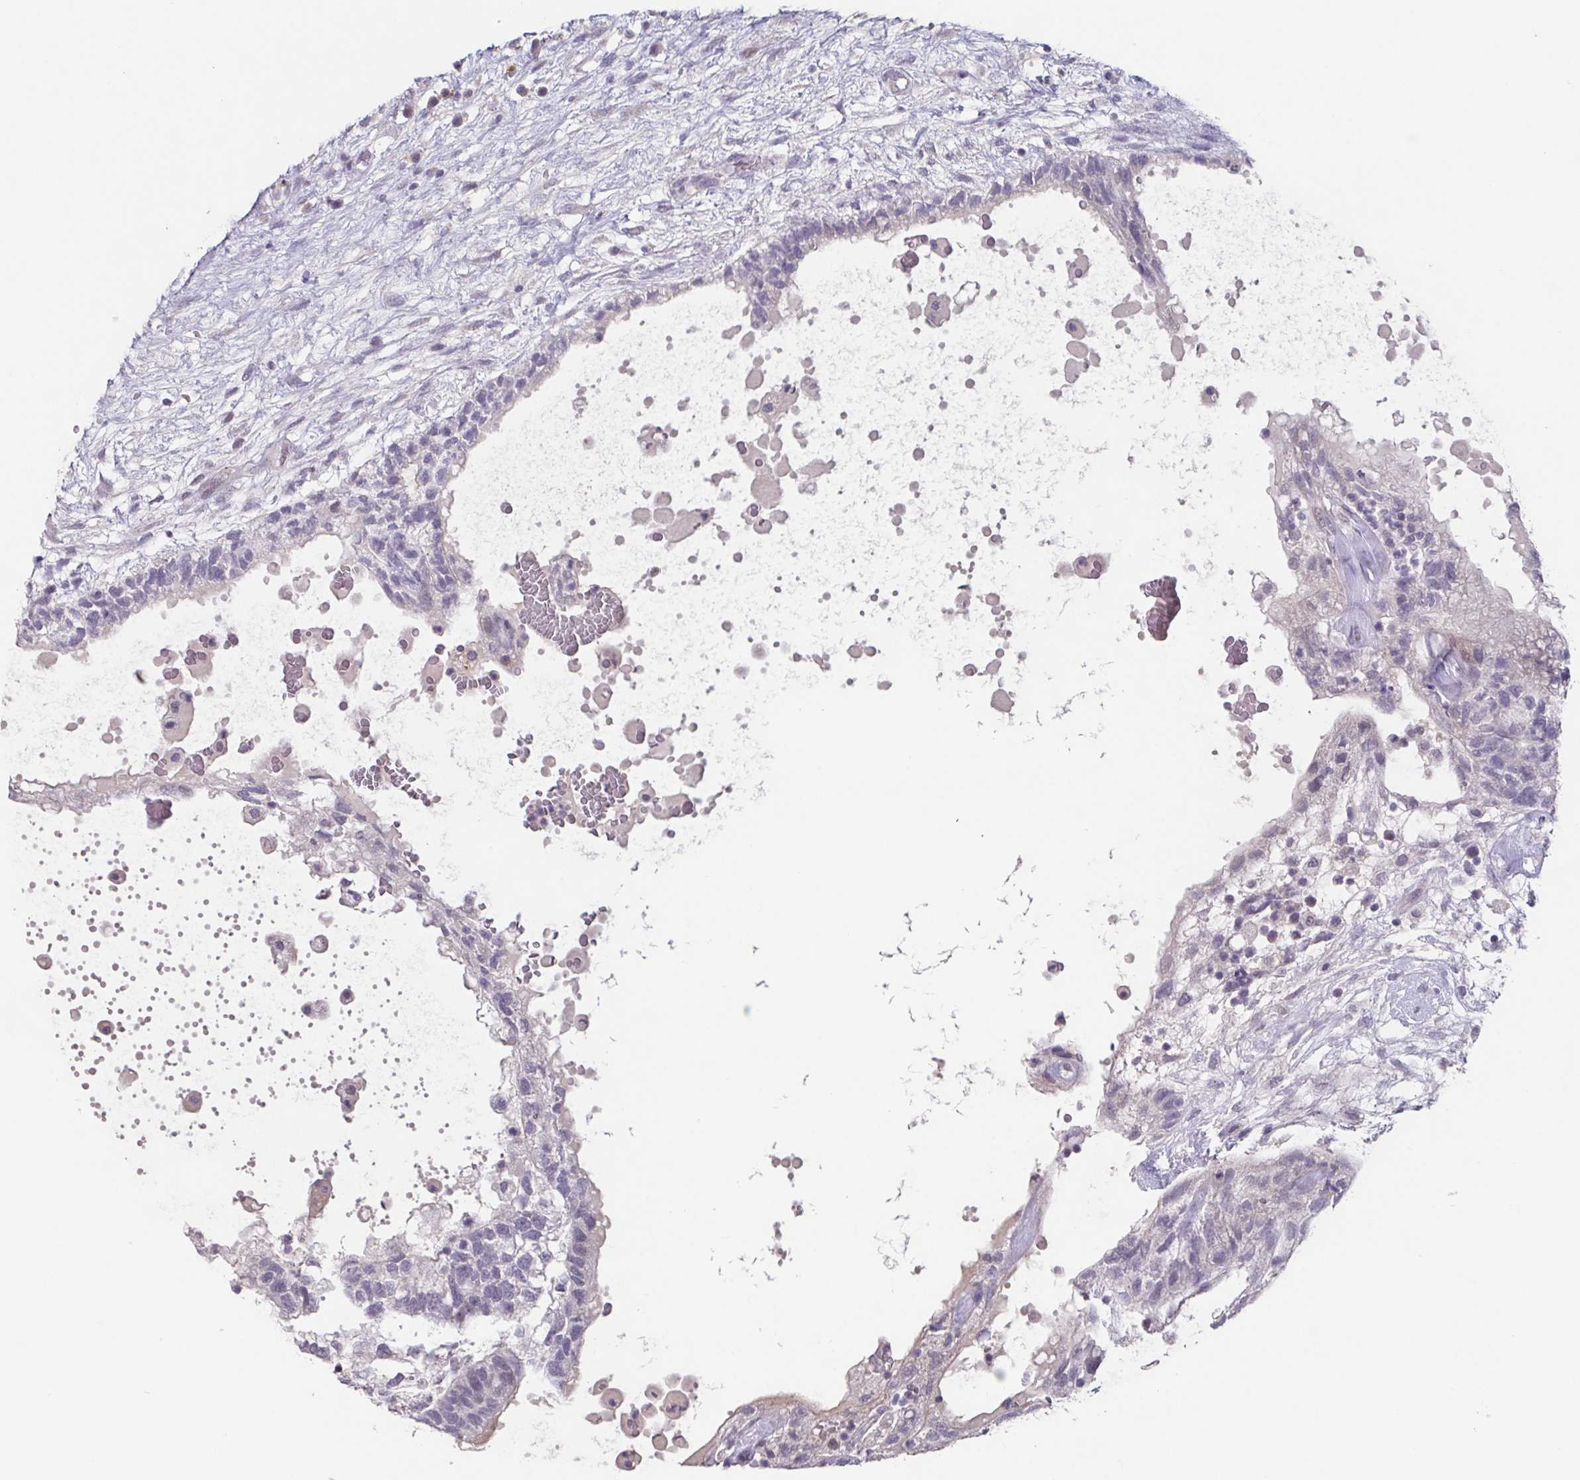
{"staining": {"intensity": "negative", "quantity": "none", "location": "none"}, "tissue": "testis cancer", "cell_type": "Tumor cells", "image_type": "cancer", "snomed": [{"axis": "morphology", "description": "Normal tissue, NOS"}, {"axis": "morphology", "description": "Carcinoma, Embryonal, NOS"}, {"axis": "topography", "description": "Testis"}], "caption": "The micrograph exhibits no significant expression in tumor cells of testis cancer (embryonal carcinoma).", "gene": "GHRL", "patient": {"sex": "male", "age": 32}}